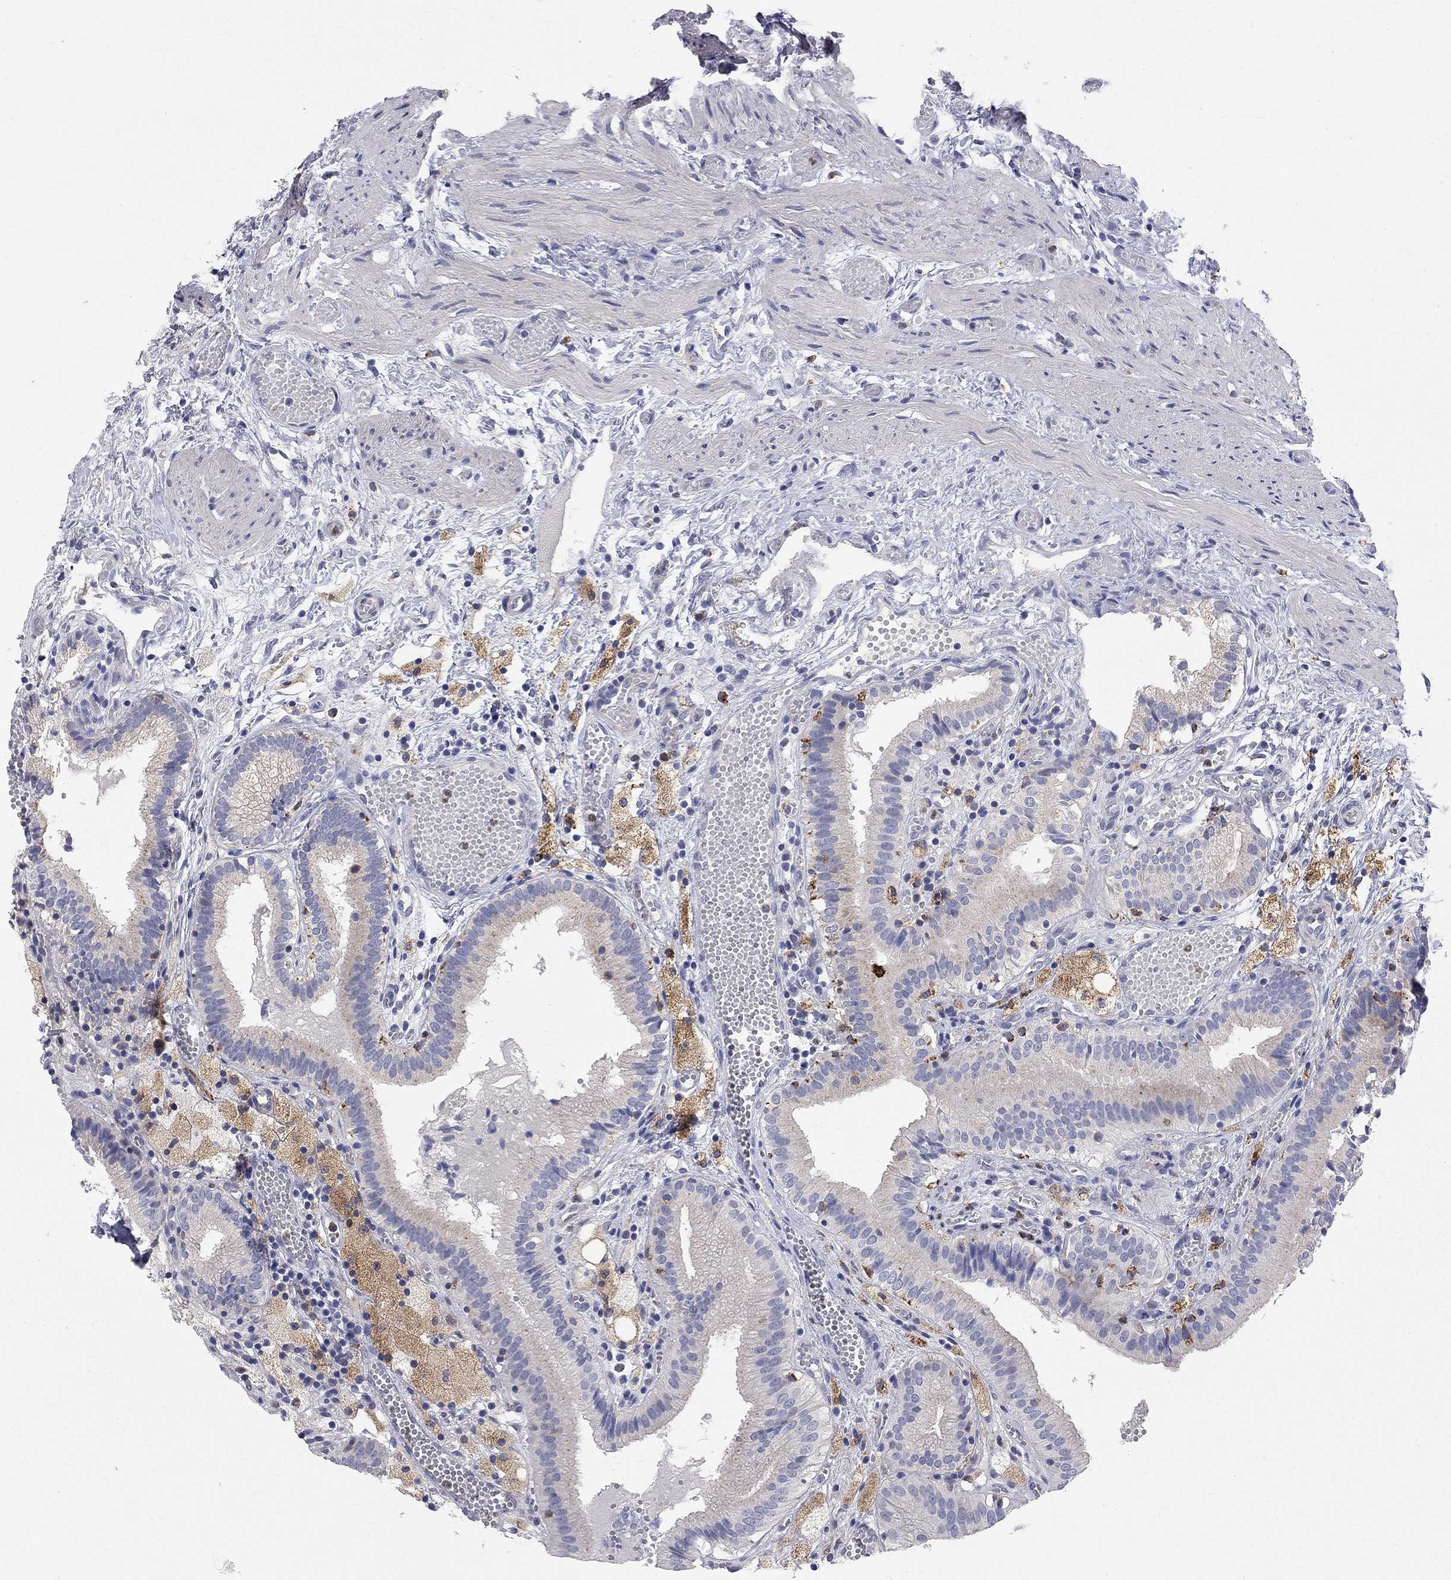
{"staining": {"intensity": "weak", "quantity": "<25%", "location": "cytoplasmic/membranous"}, "tissue": "gallbladder", "cell_type": "Glandular cells", "image_type": "normal", "snomed": [{"axis": "morphology", "description": "Normal tissue, NOS"}, {"axis": "topography", "description": "Gallbladder"}], "caption": "Immunohistochemical staining of unremarkable gallbladder demonstrates no significant staining in glandular cells.", "gene": "ACSL1", "patient": {"sex": "female", "age": 24}}